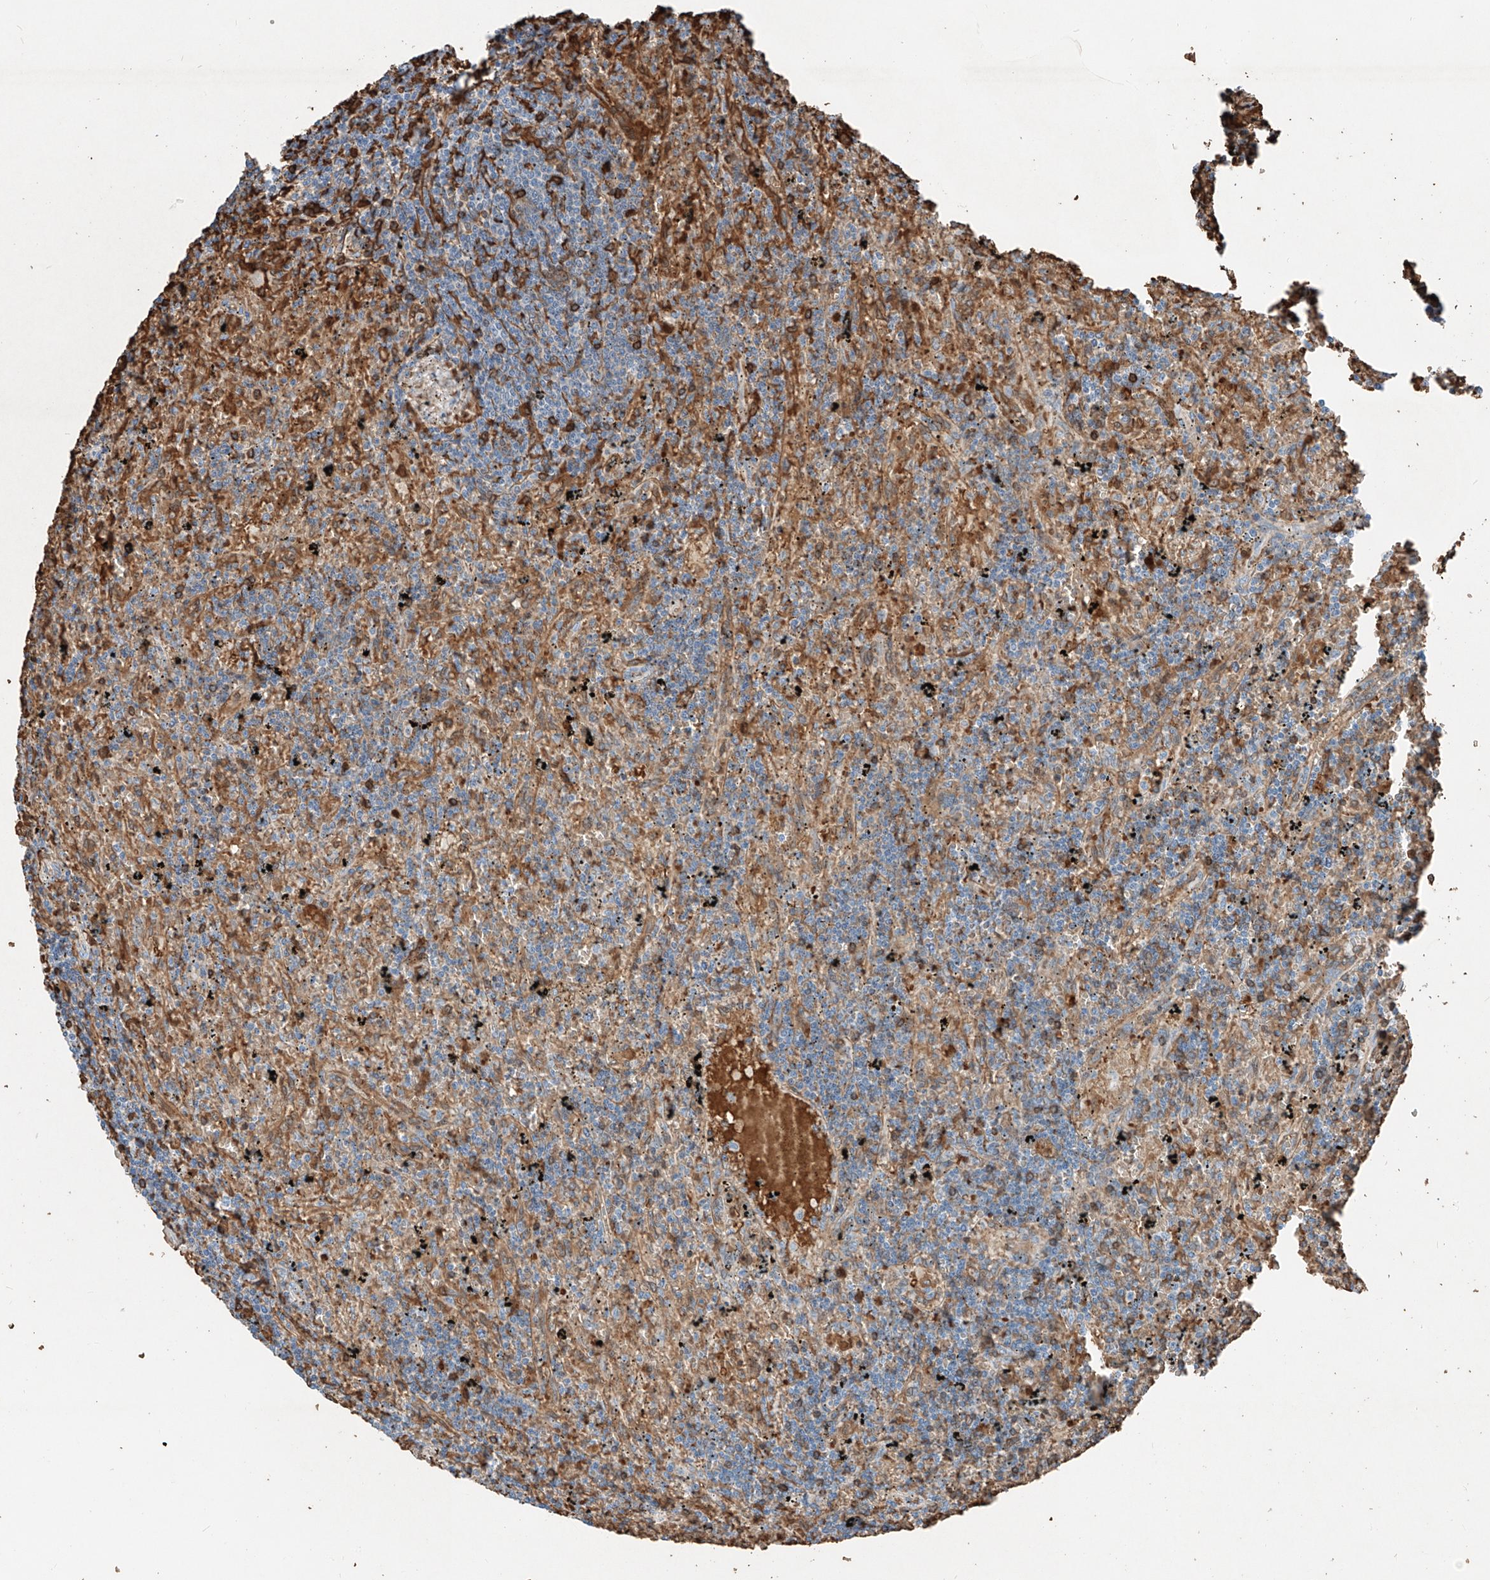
{"staining": {"intensity": "negative", "quantity": "none", "location": "none"}, "tissue": "lymphoma", "cell_type": "Tumor cells", "image_type": "cancer", "snomed": [{"axis": "morphology", "description": "Malignant lymphoma, non-Hodgkin's type, Low grade"}, {"axis": "topography", "description": "Spleen"}], "caption": "Immunohistochemical staining of malignant lymphoma, non-Hodgkin's type (low-grade) exhibits no significant expression in tumor cells.", "gene": "PRSS23", "patient": {"sex": "male", "age": 76}}